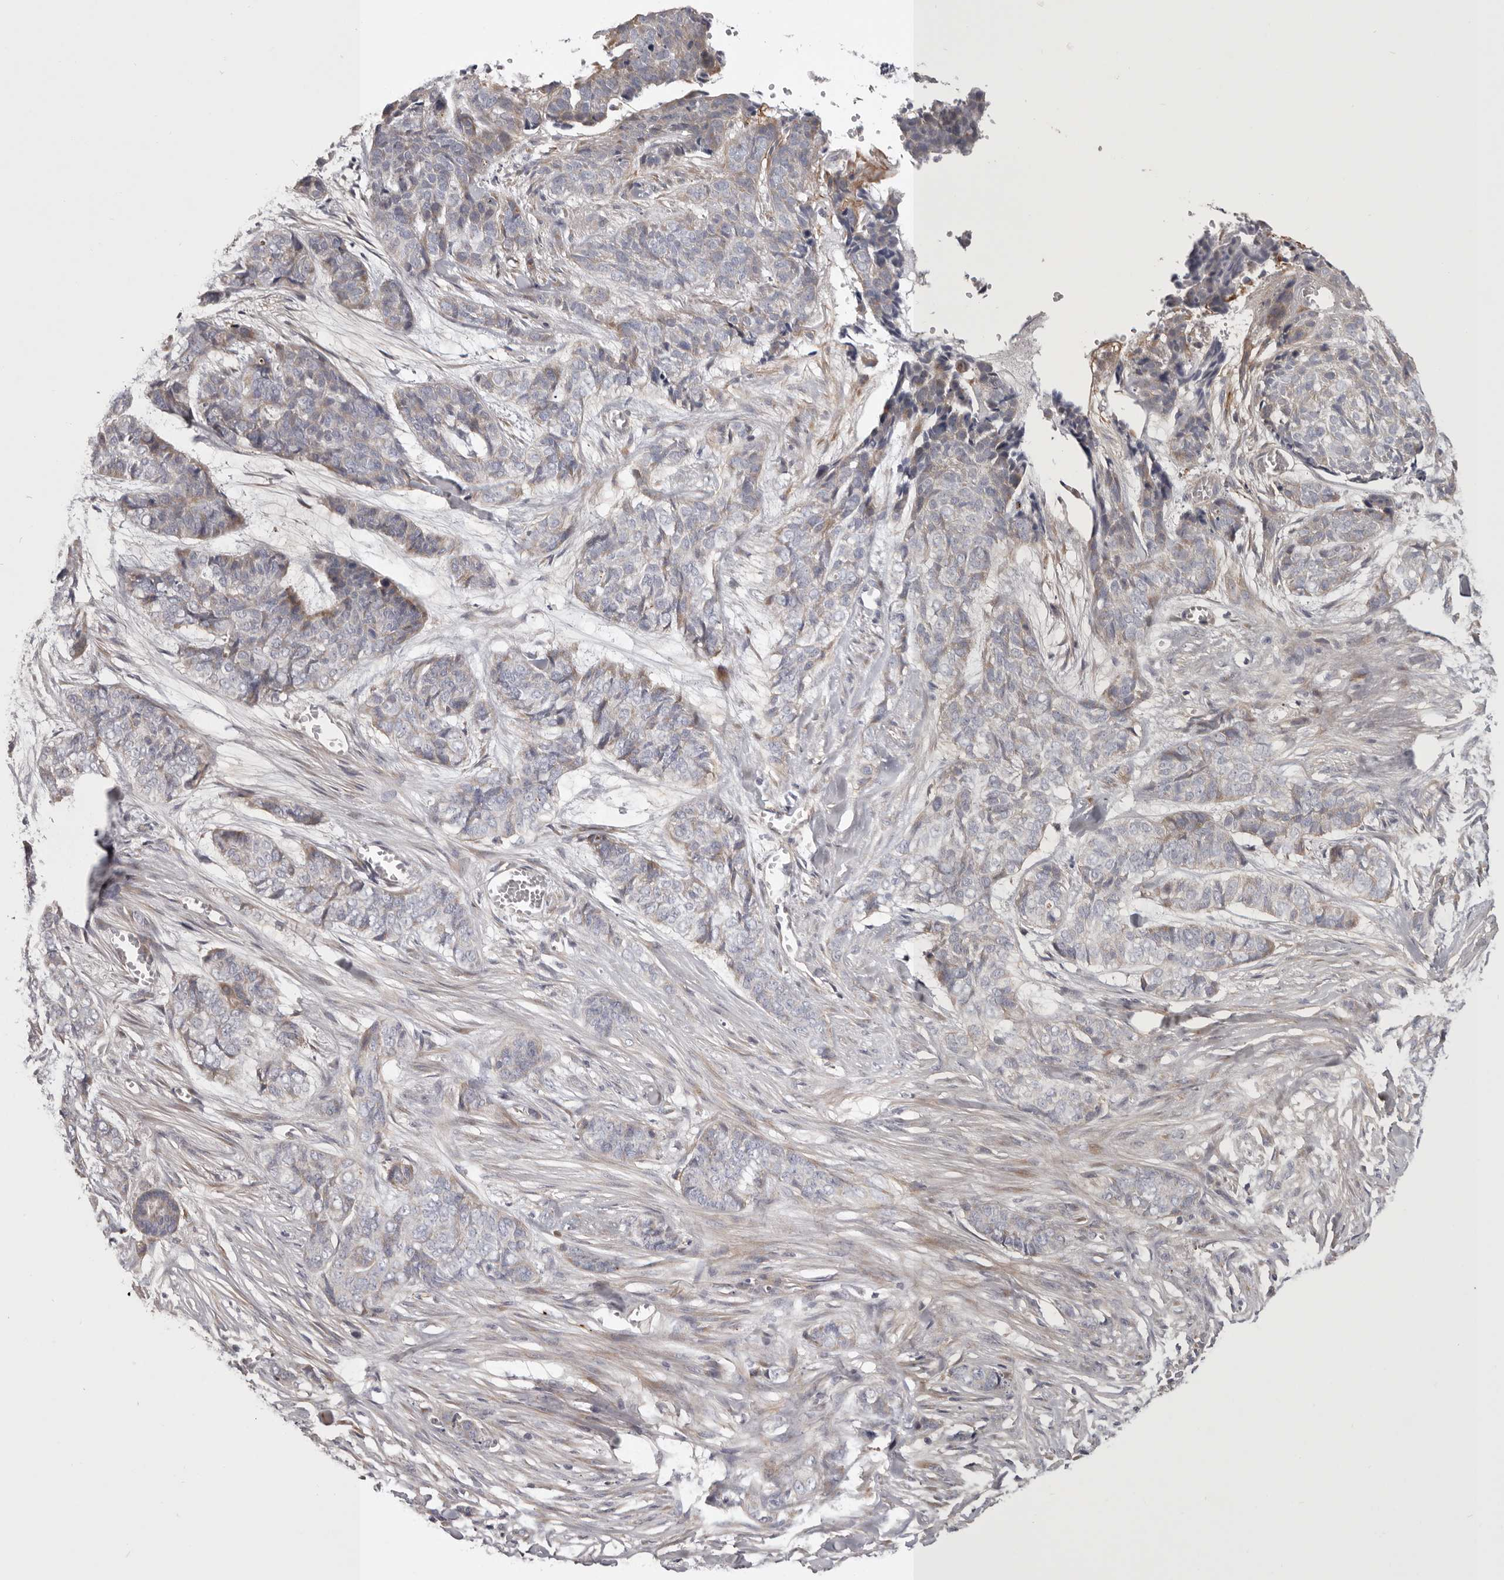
{"staining": {"intensity": "weak", "quantity": "<25%", "location": "cytoplasmic/membranous"}, "tissue": "skin cancer", "cell_type": "Tumor cells", "image_type": "cancer", "snomed": [{"axis": "morphology", "description": "Basal cell carcinoma"}, {"axis": "topography", "description": "Skin"}], "caption": "Immunohistochemistry of skin basal cell carcinoma shows no expression in tumor cells.", "gene": "MRPS10", "patient": {"sex": "female", "age": 64}}